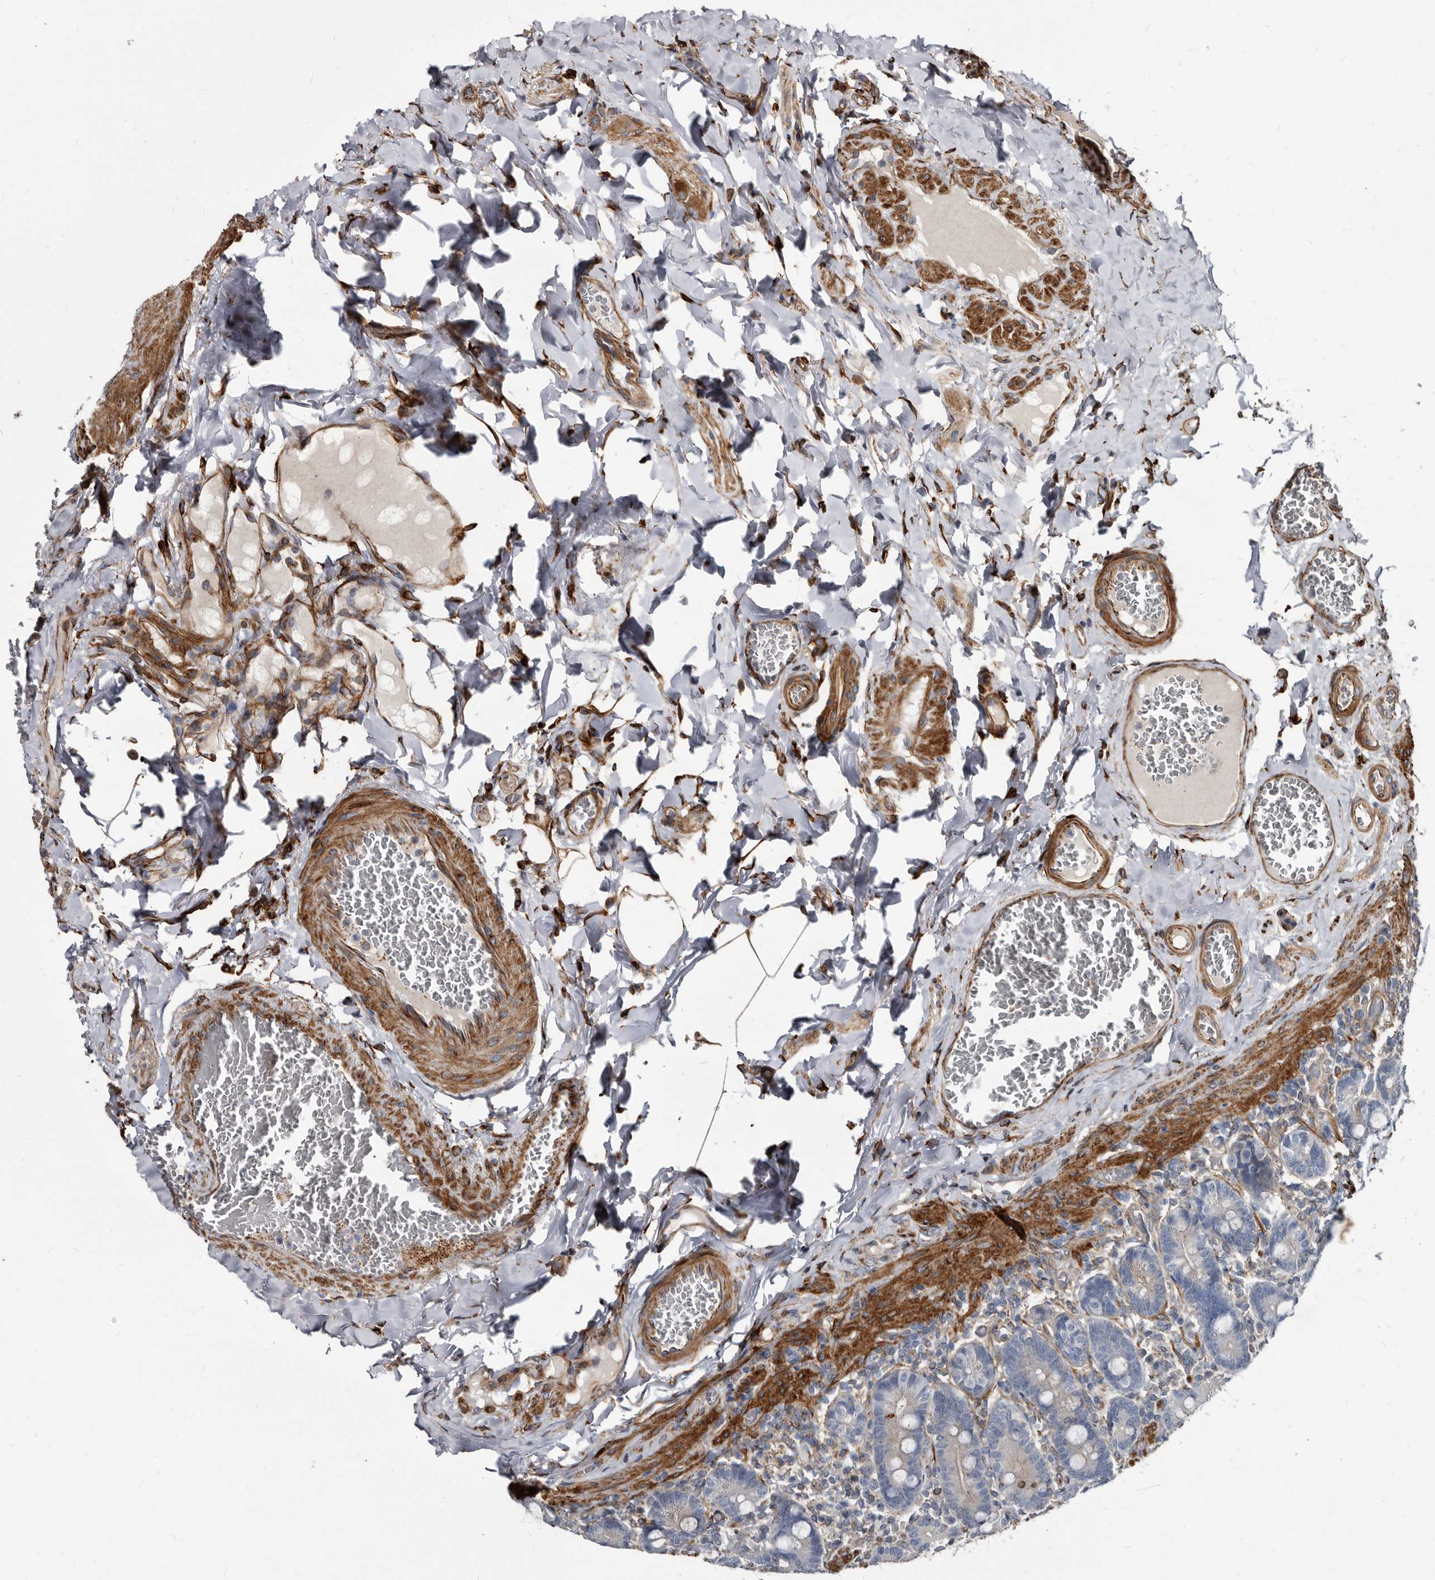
{"staining": {"intensity": "negative", "quantity": "none", "location": "none"}, "tissue": "duodenum", "cell_type": "Glandular cells", "image_type": "normal", "snomed": [{"axis": "morphology", "description": "Normal tissue, NOS"}, {"axis": "topography", "description": "Duodenum"}], "caption": "This is an immunohistochemistry histopathology image of normal duodenum. There is no expression in glandular cells.", "gene": "KCTD20", "patient": {"sex": "female", "age": 62}}